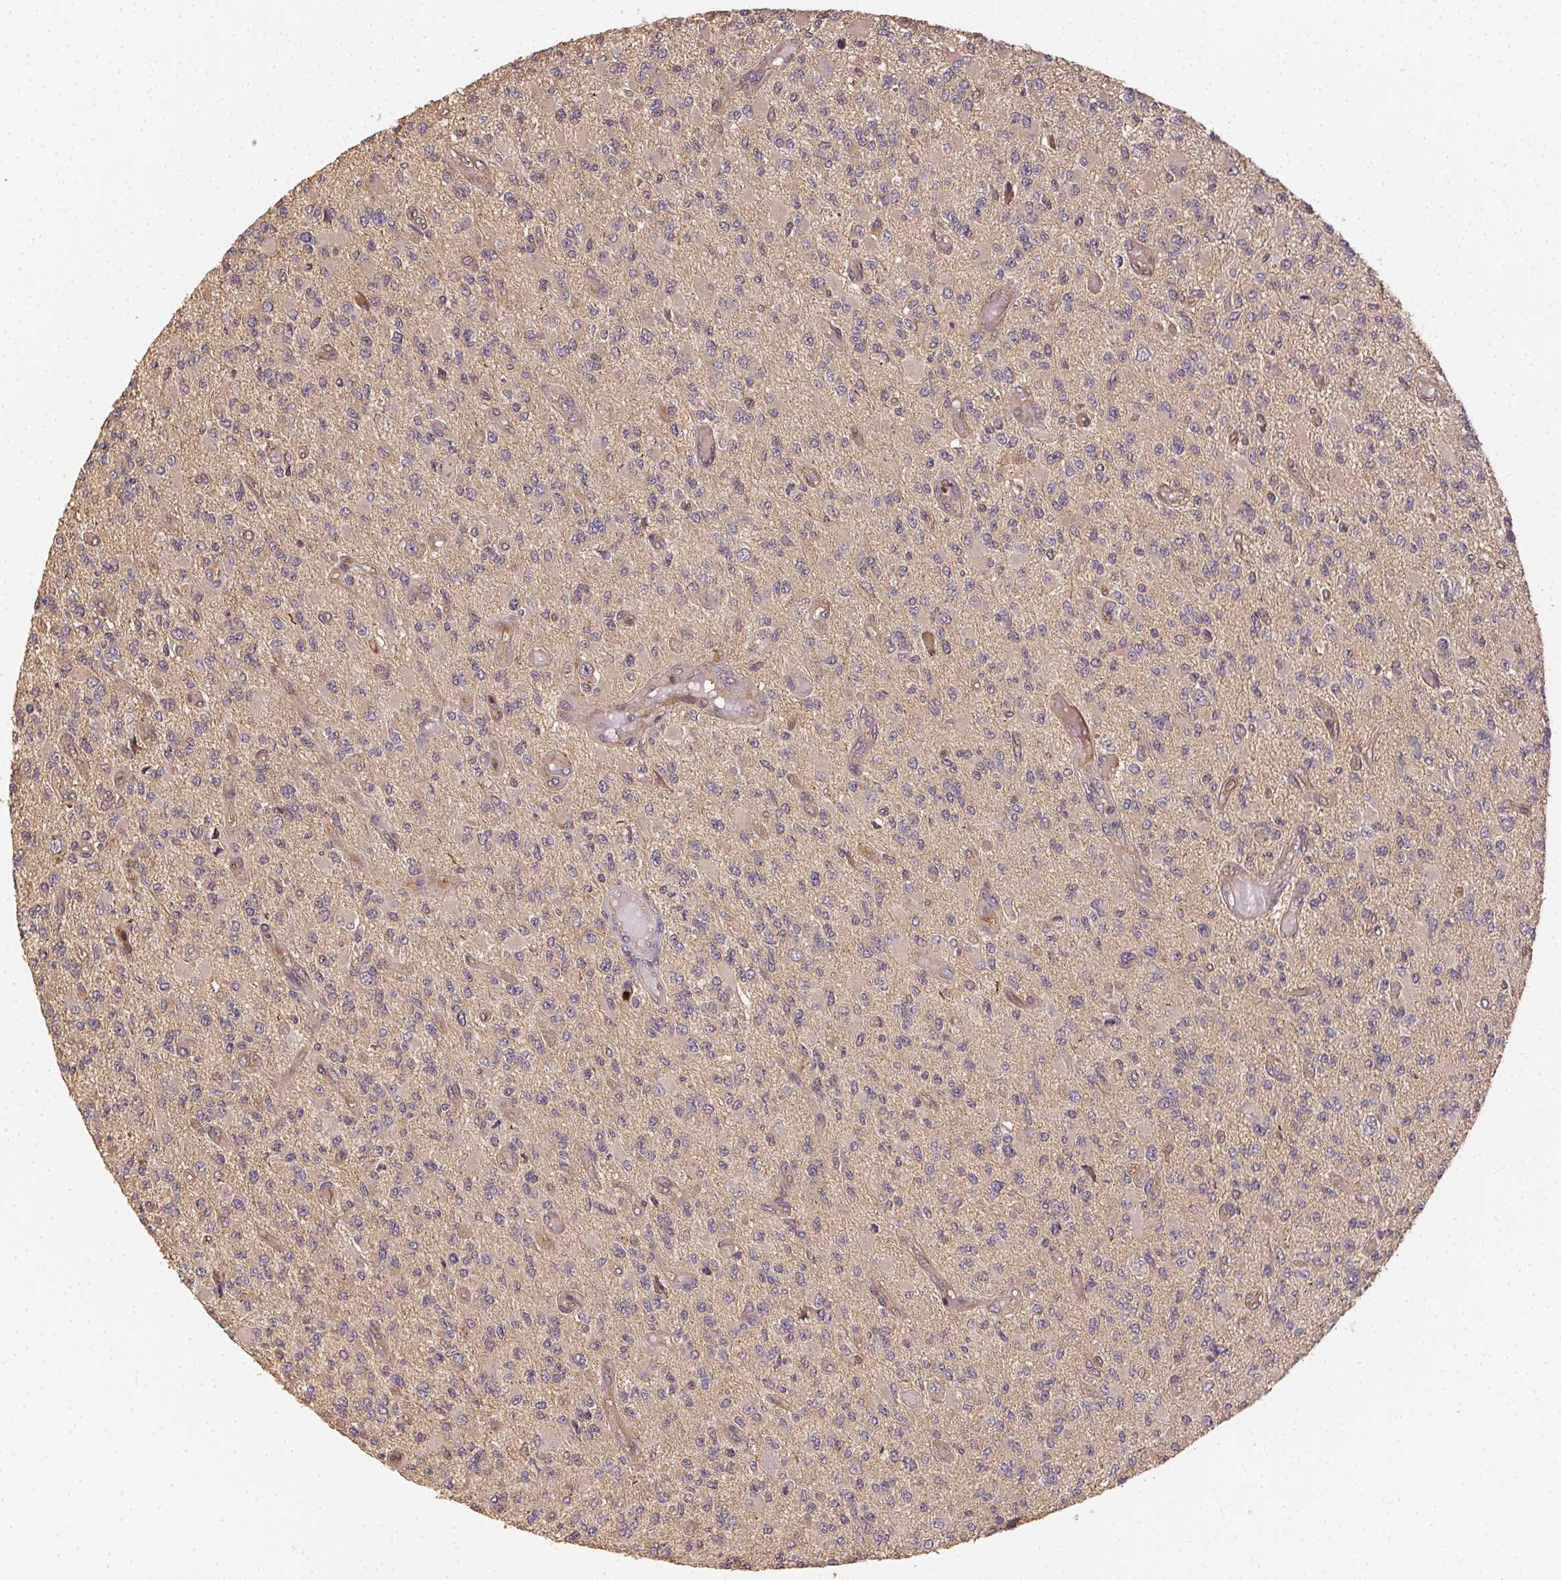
{"staining": {"intensity": "weak", "quantity": "25%-75%", "location": "cytoplasmic/membranous"}, "tissue": "glioma", "cell_type": "Tumor cells", "image_type": "cancer", "snomed": [{"axis": "morphology", "description": "Glioma, malignant, High grade"}, {"axis": "topography", "description": "Brain"}], "caption": "Immunohistochemical staining of malignant glioma (high-grade) shows low levels of weak cytoplasmic/membranous protein expression in about 25%-75% of tumor cells.", "gene": "RALA", "patient": {"sex": "female", "age": 63}}